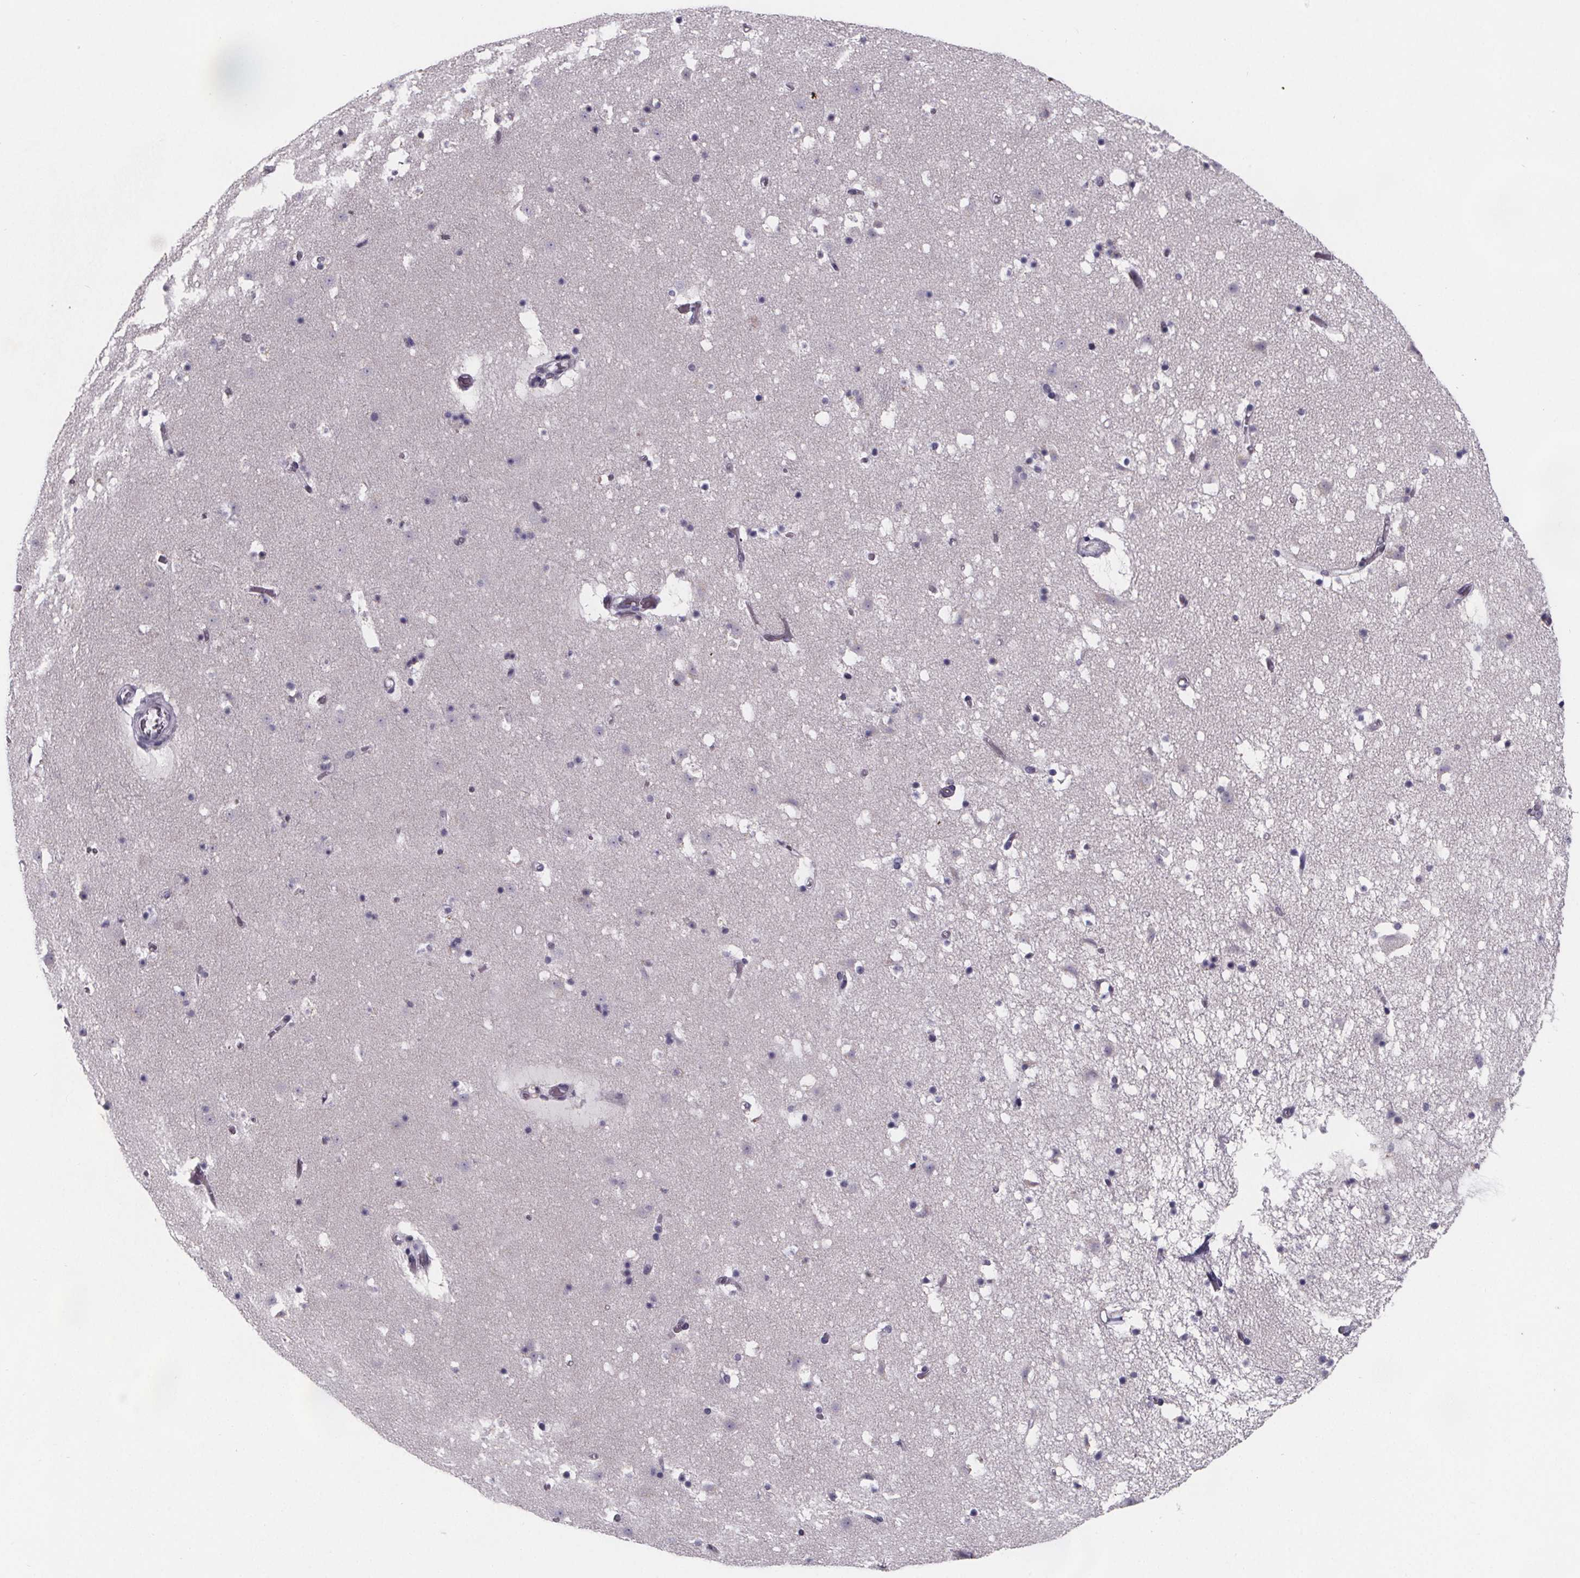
{"staining": {"intensity": "negative", "quantity": "none", "location": "none"}, "tissue": "caudate", "cell_type": "Glial cells", "image_type": "normal", "snomed": [{"axis": "morphology", "description": "Normal tissue, NOS"}, {"axis": "topography", "description": "Lateral ventricle wall"}], "caption": "Caudate stained for a protein using immunohistochemistry (IHC) displays no staining glial cells.", "gene": "PAH", "patient": {"sex": "female", "age": 42}}